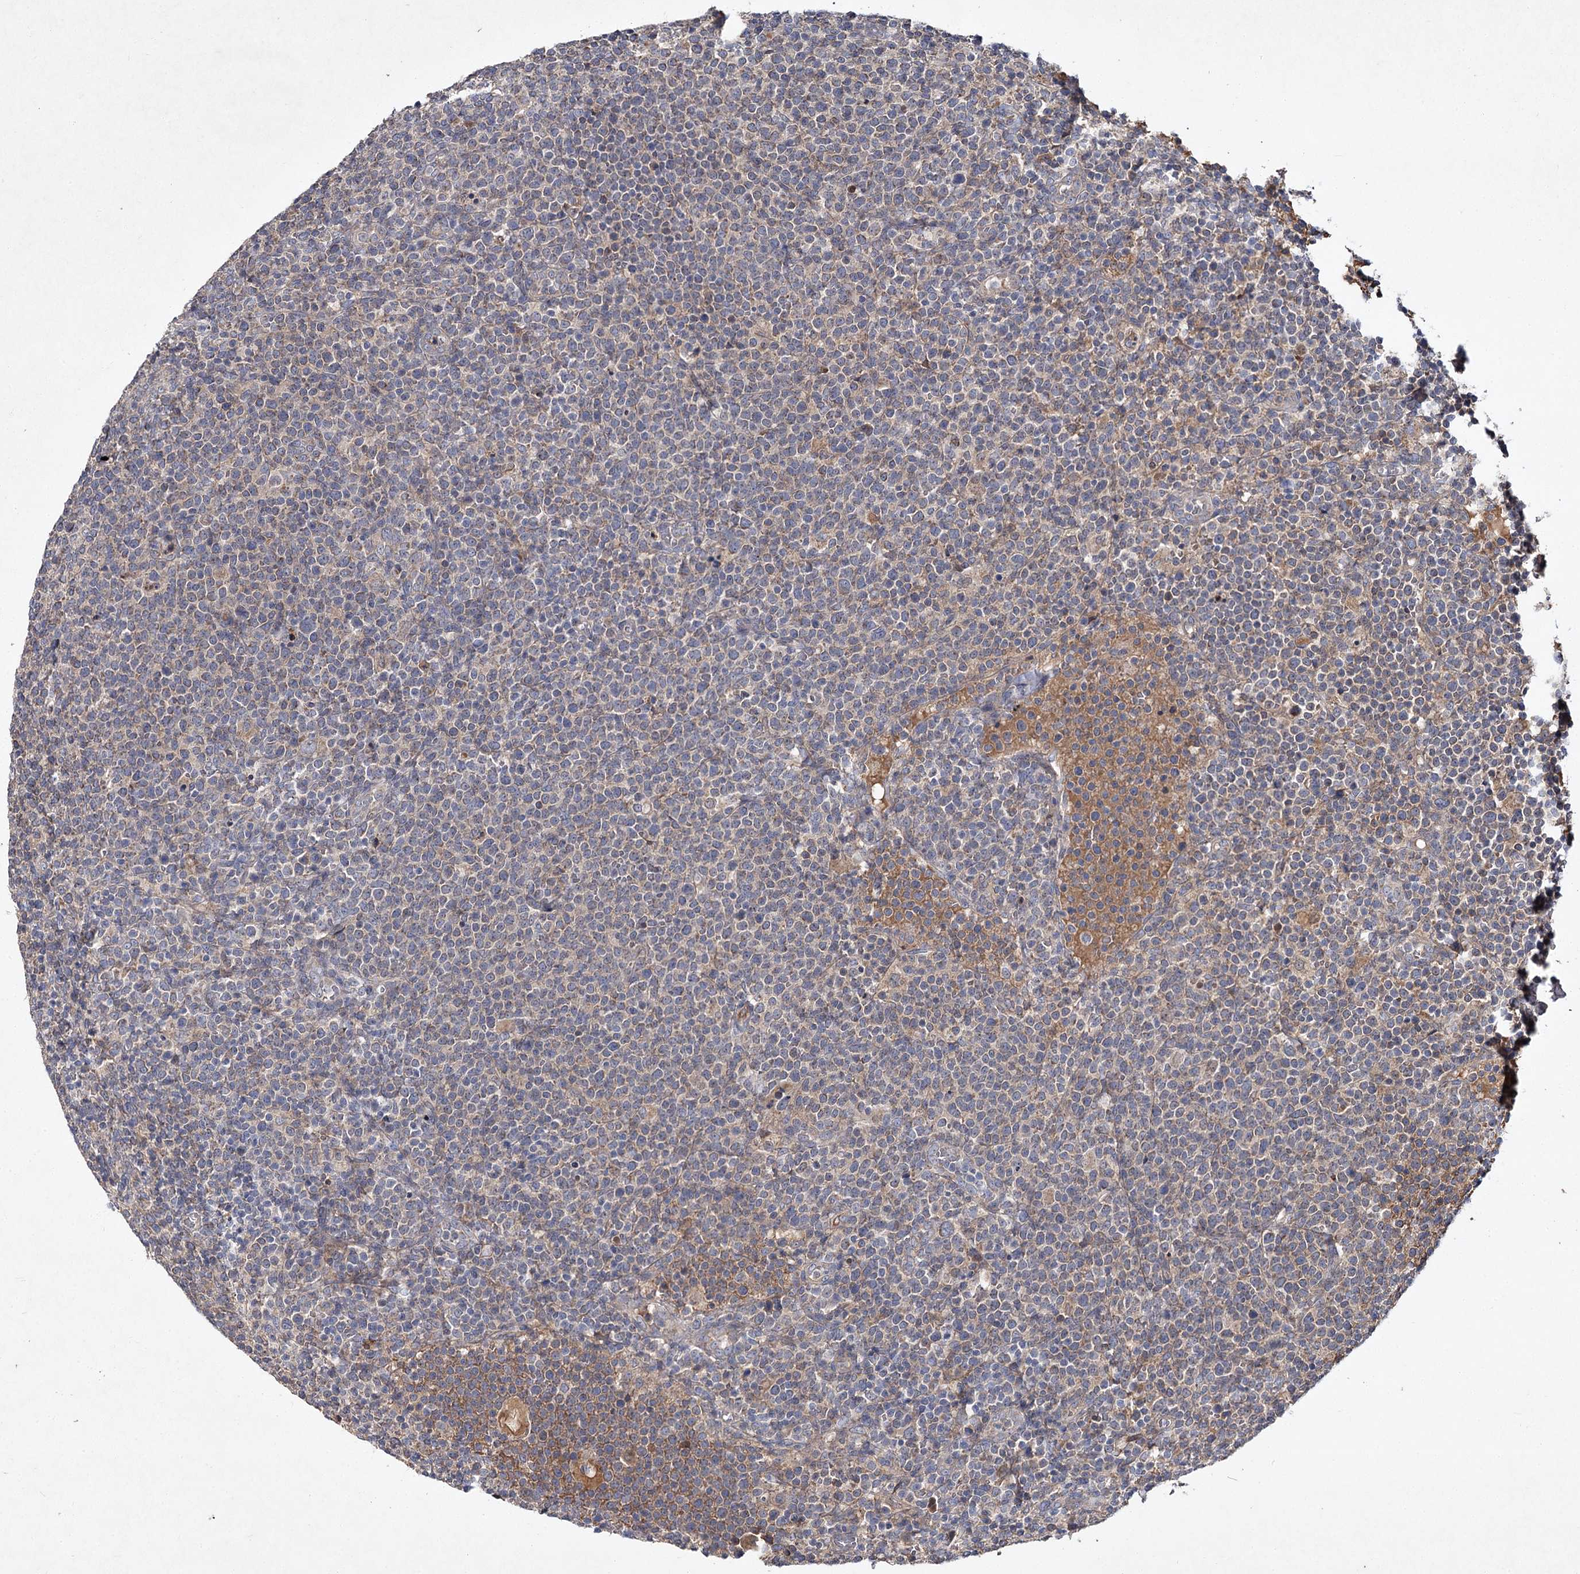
{"staining": {"intensity": "weak", "quantity": "25%-75%", "location": "cytoplasmic/membranous"}, "tissue": "lymphoma", "cell_type": "Tumor cells", "image_type": "cancer", "snomed": [{"axis": "morphology", "description": "Malignant lymphoma, non-Hodgkin's type, High grade"}, {"axis": "topography", "description": "Lymph node"}], "caption": "Immunohistochemical staining of malignant lymphoma, non-Hodgkin's type (high-grade) exhibits low levels of weak cytoplasmic/membranous protein positivity in approximately 25%-75% of tumor cells.", "gene": "MFN1", "patient": {"sex": "male", "age": 61}}